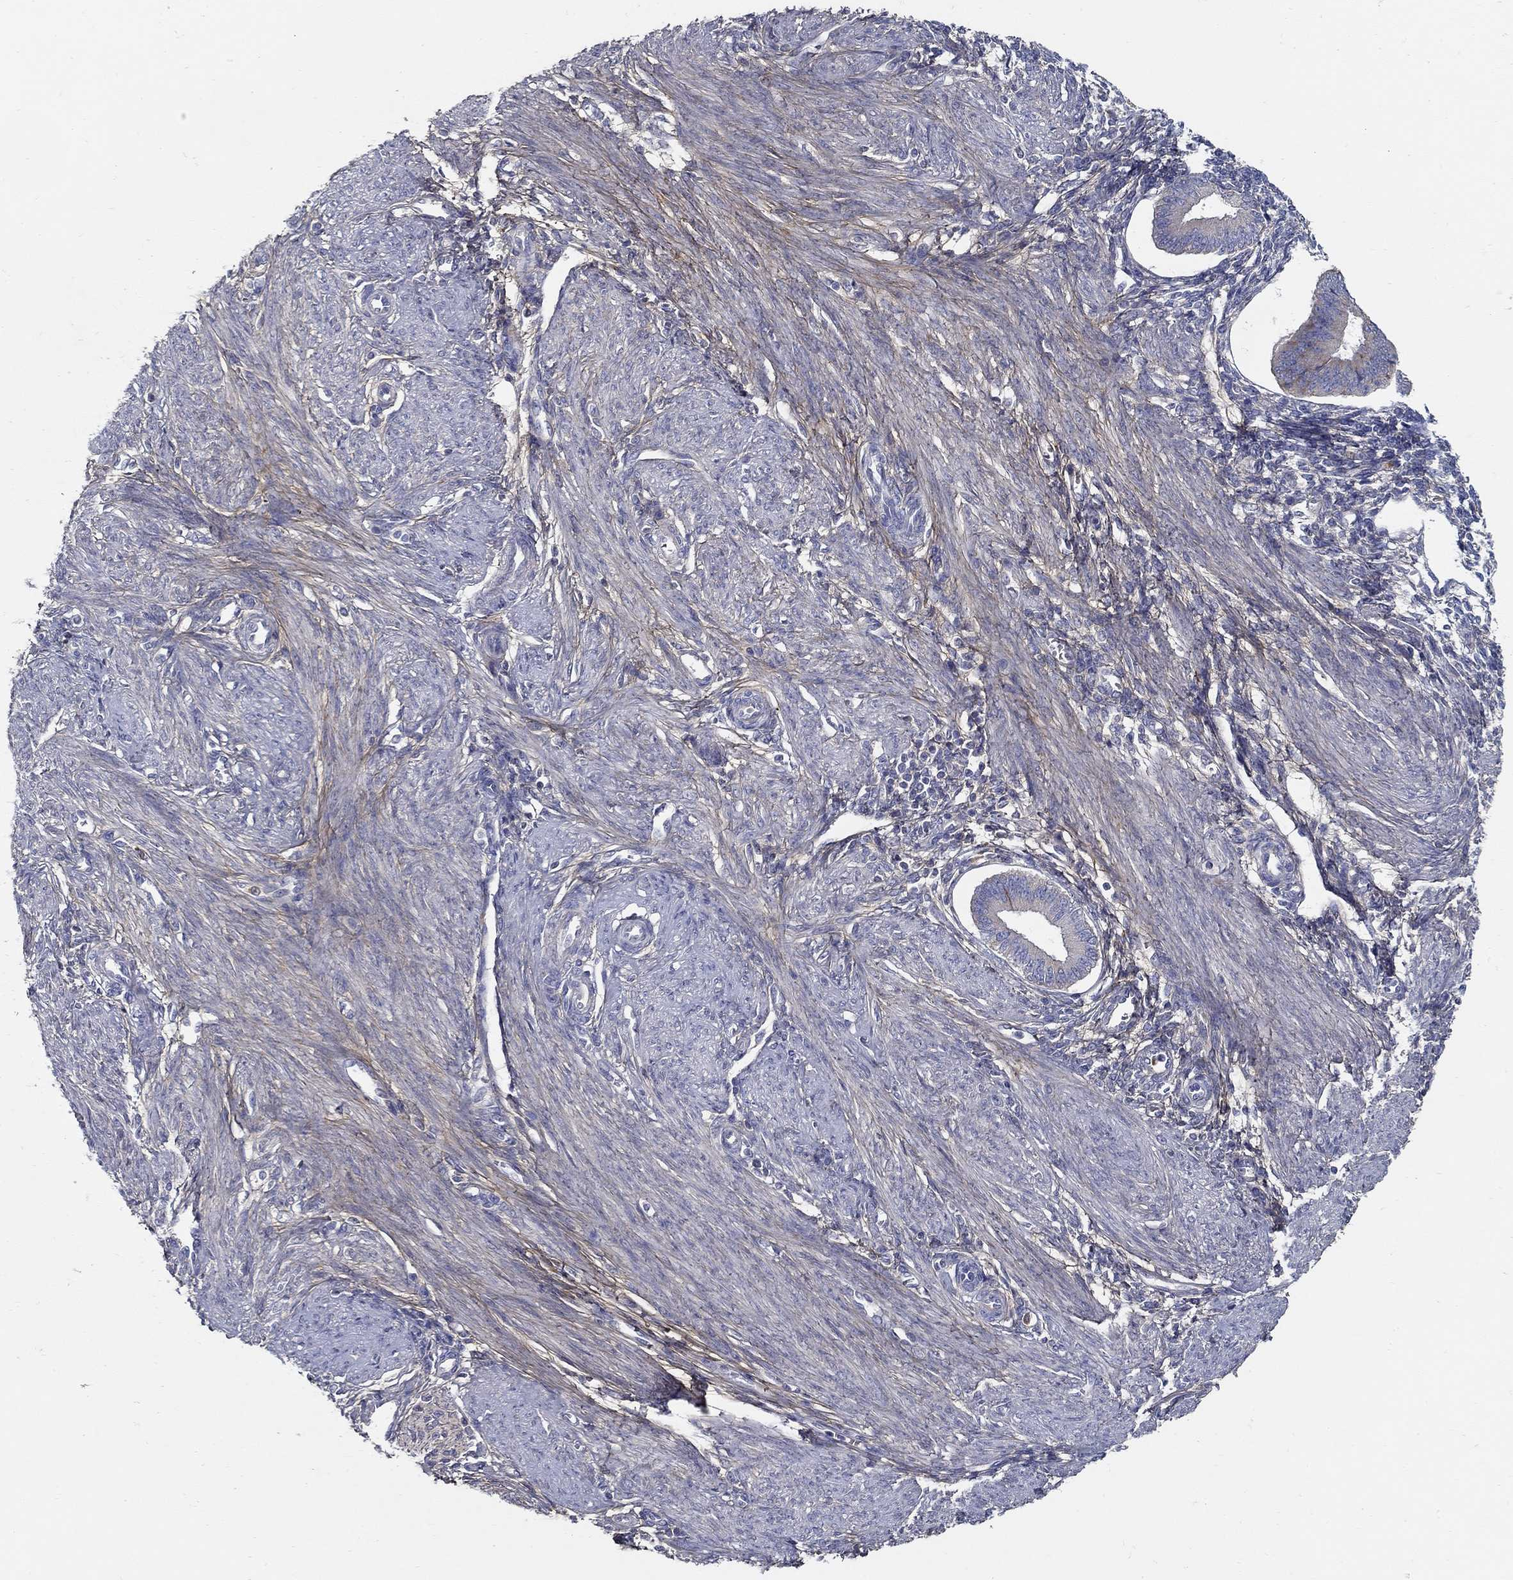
{"staining": {"intensity": "negative", "quantity": "none", "location": "none"}, "tissue": "endometrium", "cell_type": "Cells in endometrial stroma", "image_type": "normal", "snomed": [{"axis": "morphology", "description": "Normal tissue, NOS"}, {"axis": "topography", "description": "Endometrium"}], "caption": "Human endometrium stained for a protein using IHC shows no expression in cells in endometrial stroma.", "gene": "TGFBI", "patient": {"sex": "female", "age": 39}}